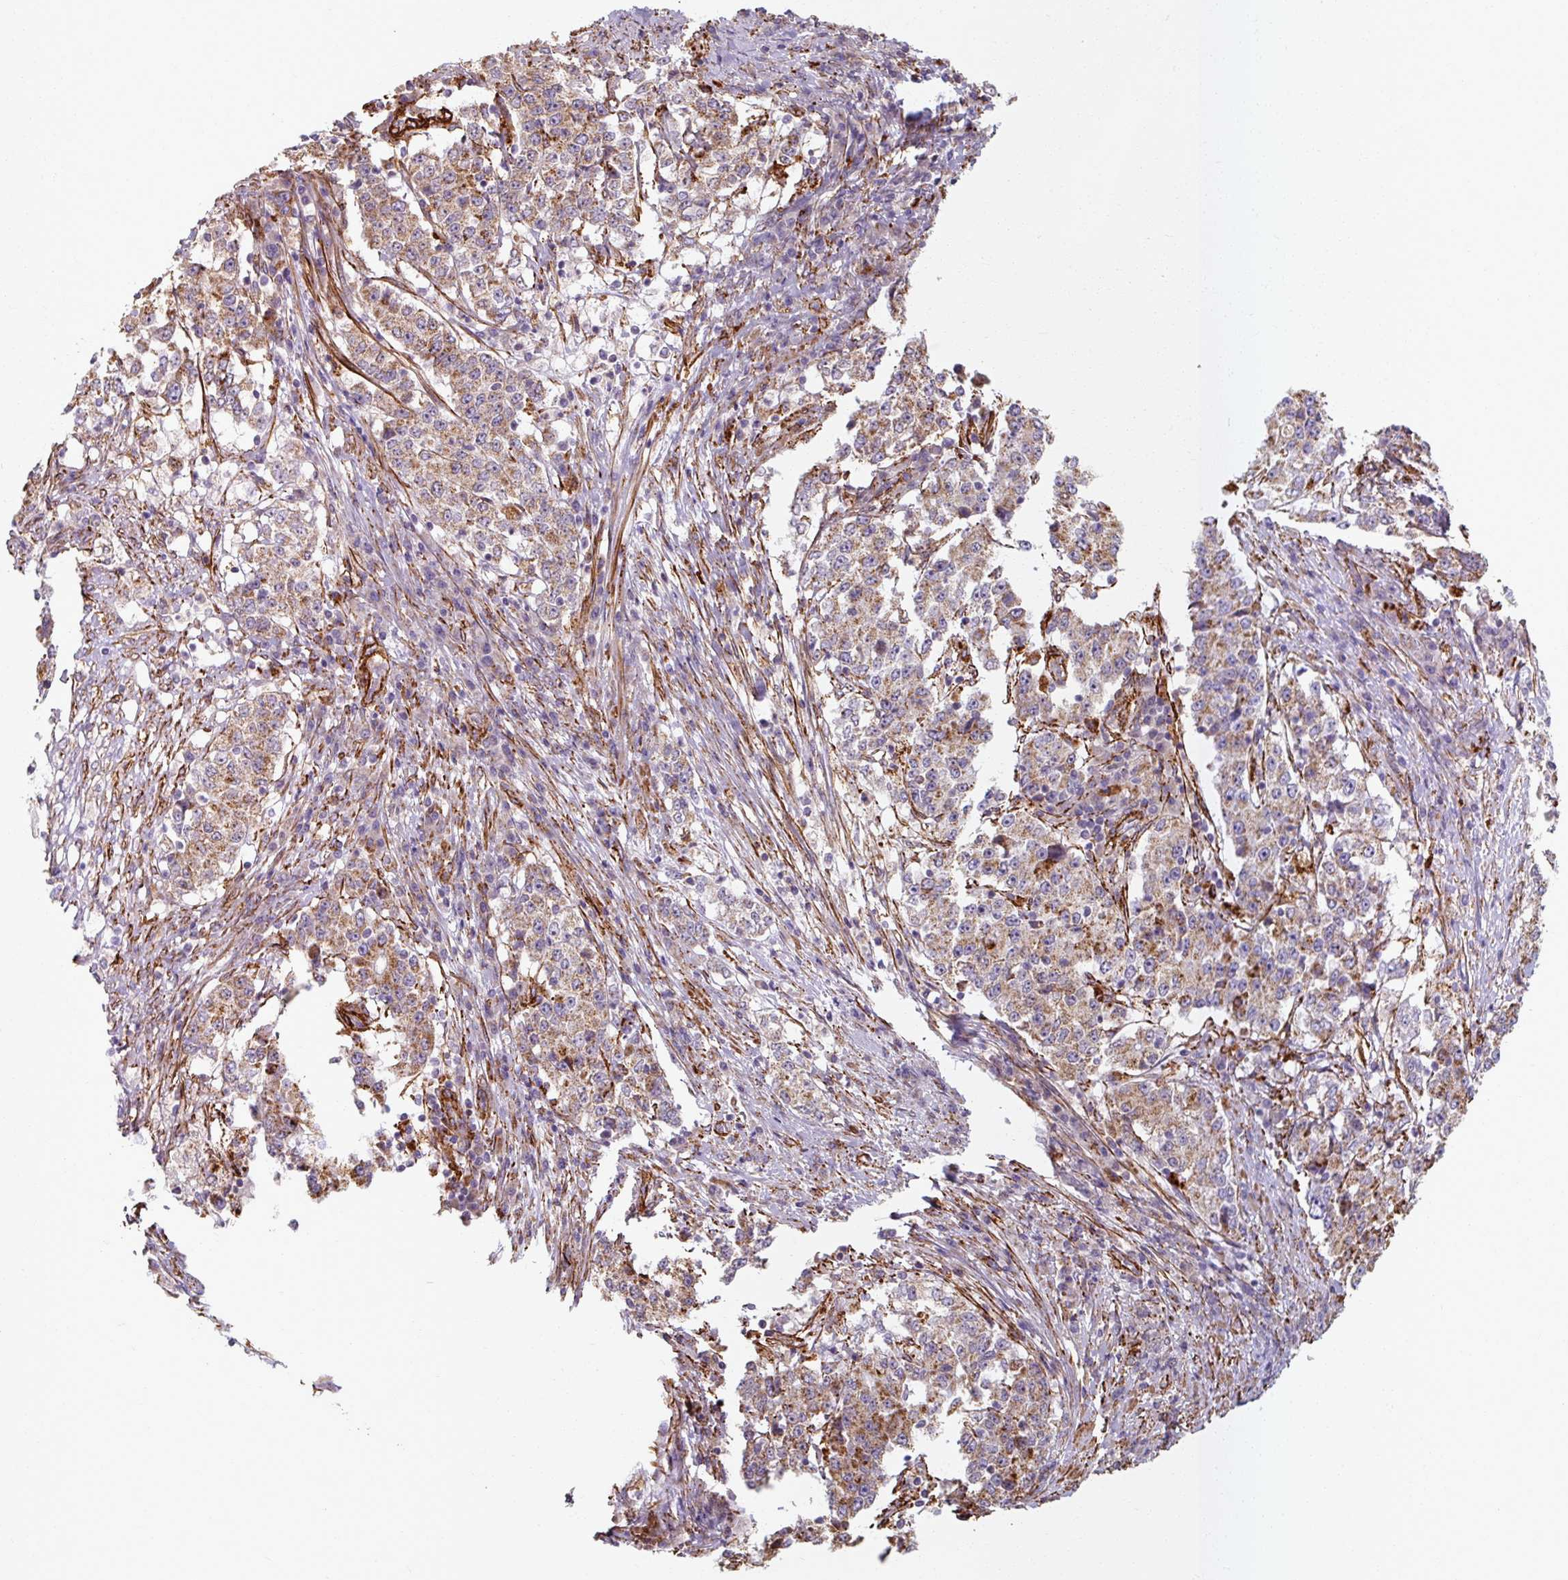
{"staining": {"intensity": "weak", "quantity": ">75%", "location": "cytoplasmic/membranous"}, "tissue": "stomach cancer", "cell_type": "Tumor cells", "image_type": "cancer", "snomed": [{"axis": "morphology", "description": "Adenocarcinoma, NOS"}, {"axis": "topography", "description": "Stomach"}], "caption": "An image of human adenocarcinoma (stomach) stained for a protein shows weak cytoplasmic/membranous brown staining in tumor cells. The staining was performed using DAB (3,3'-diaminobenzidine) to visualize the protein expression in brown, while the nuclei were stained in blue with hematoxylin (Magnification: 20x).", "gene": "MRPS5", "patient": {"sex": "male", "age": 59}}